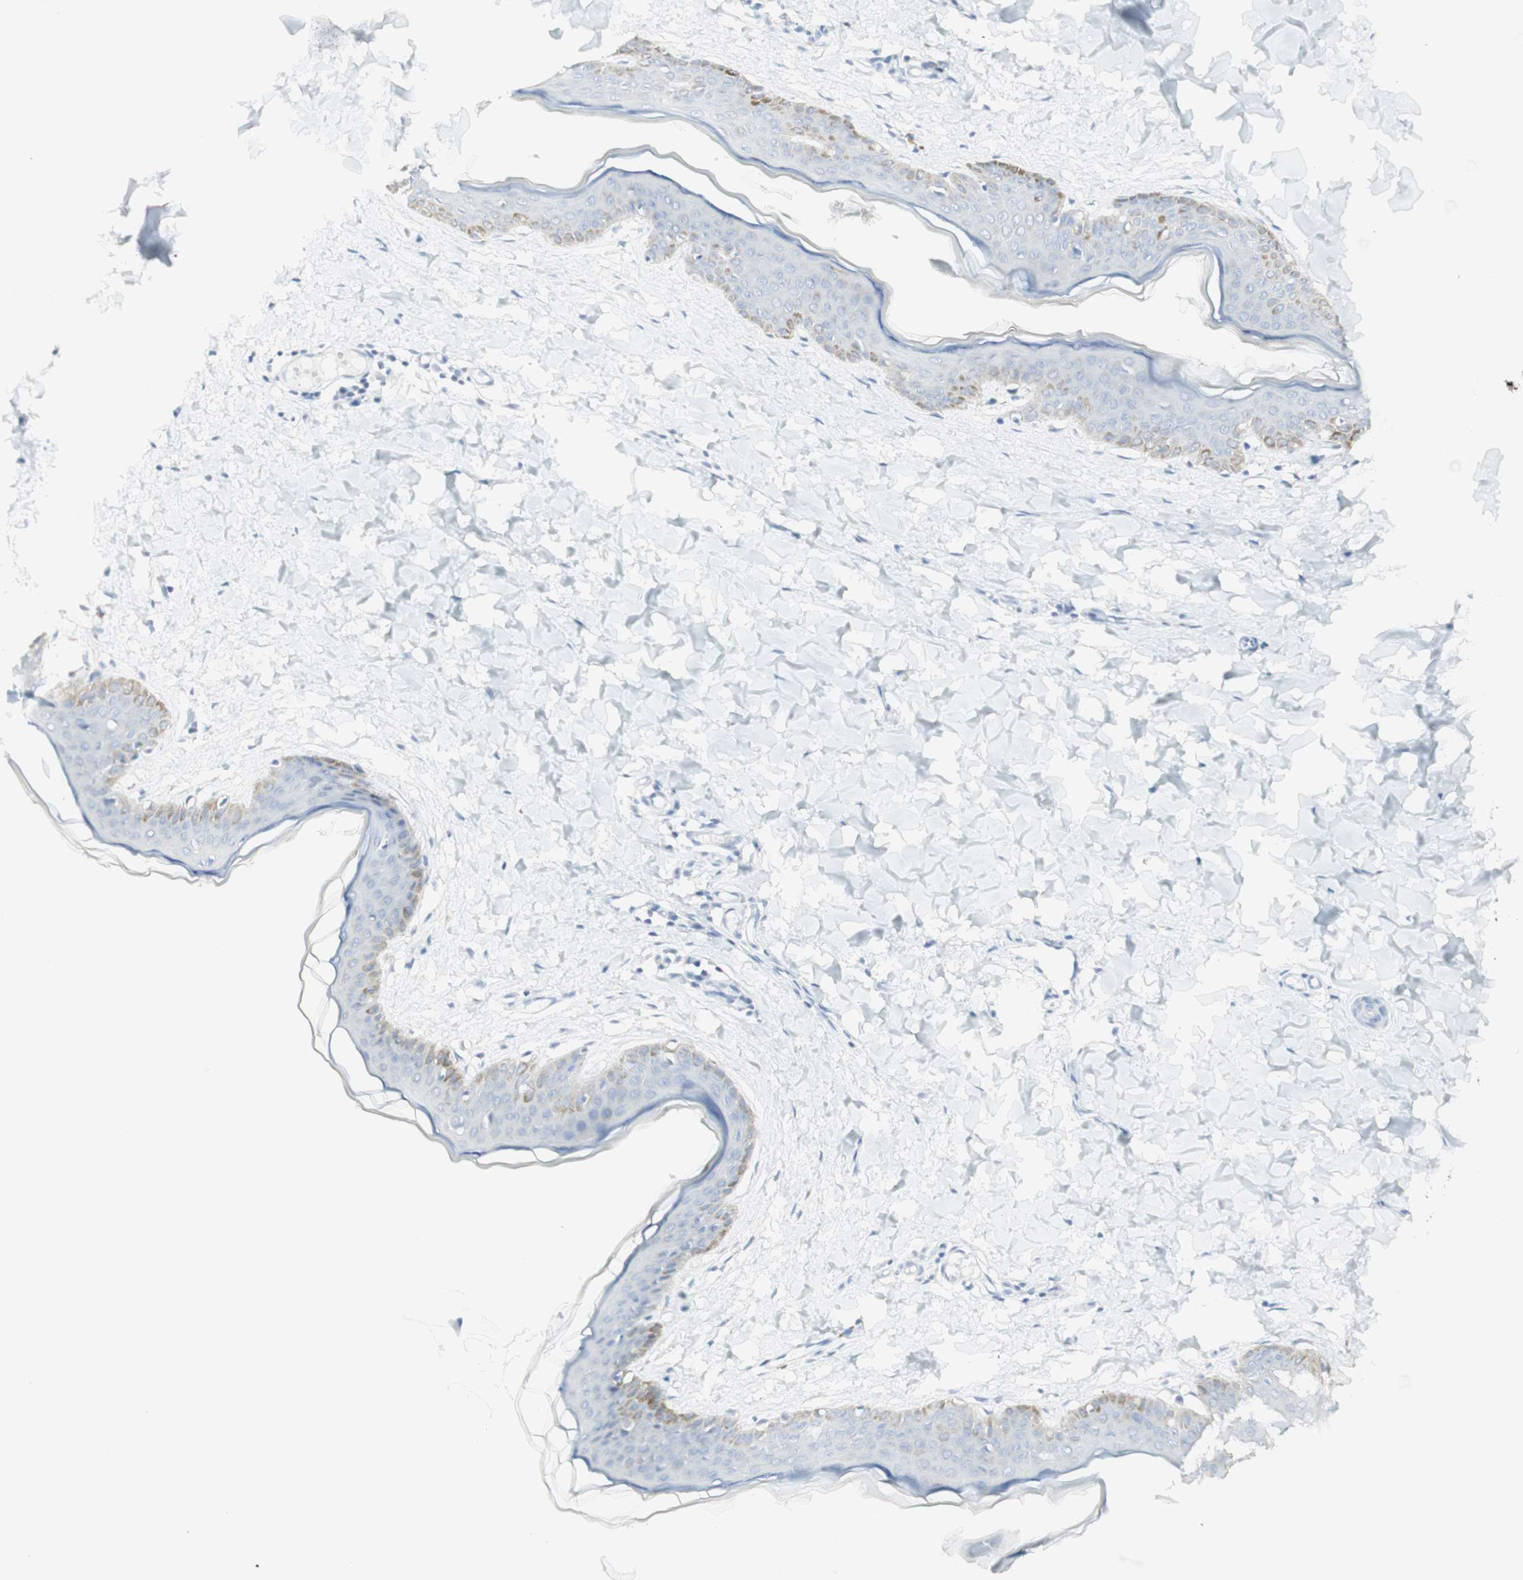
{"staining": {"intensity": "negative", "quantity": "none", "location": "none"}, "tissue": "skin", "cell_type": "Fibroblasts", "image_type": "normal", "snomed": [{"axis": "morphology", "description": "Normal tissue, NOS"}, {"axis": "topography", "description": "Skin"}], "caption": "DAB (3,3'-diaminobenzidine) immunohistochemical staining of normal human skin exhibits no significant positivity in fibroblasts. The staining is performed using DAB (3,3'-diaminobenzidine) brown chromogen with nuclei counter-stained in using hematoxylin.", "gene": "MDK", "patient": {"sex": "female", "age": 17}}